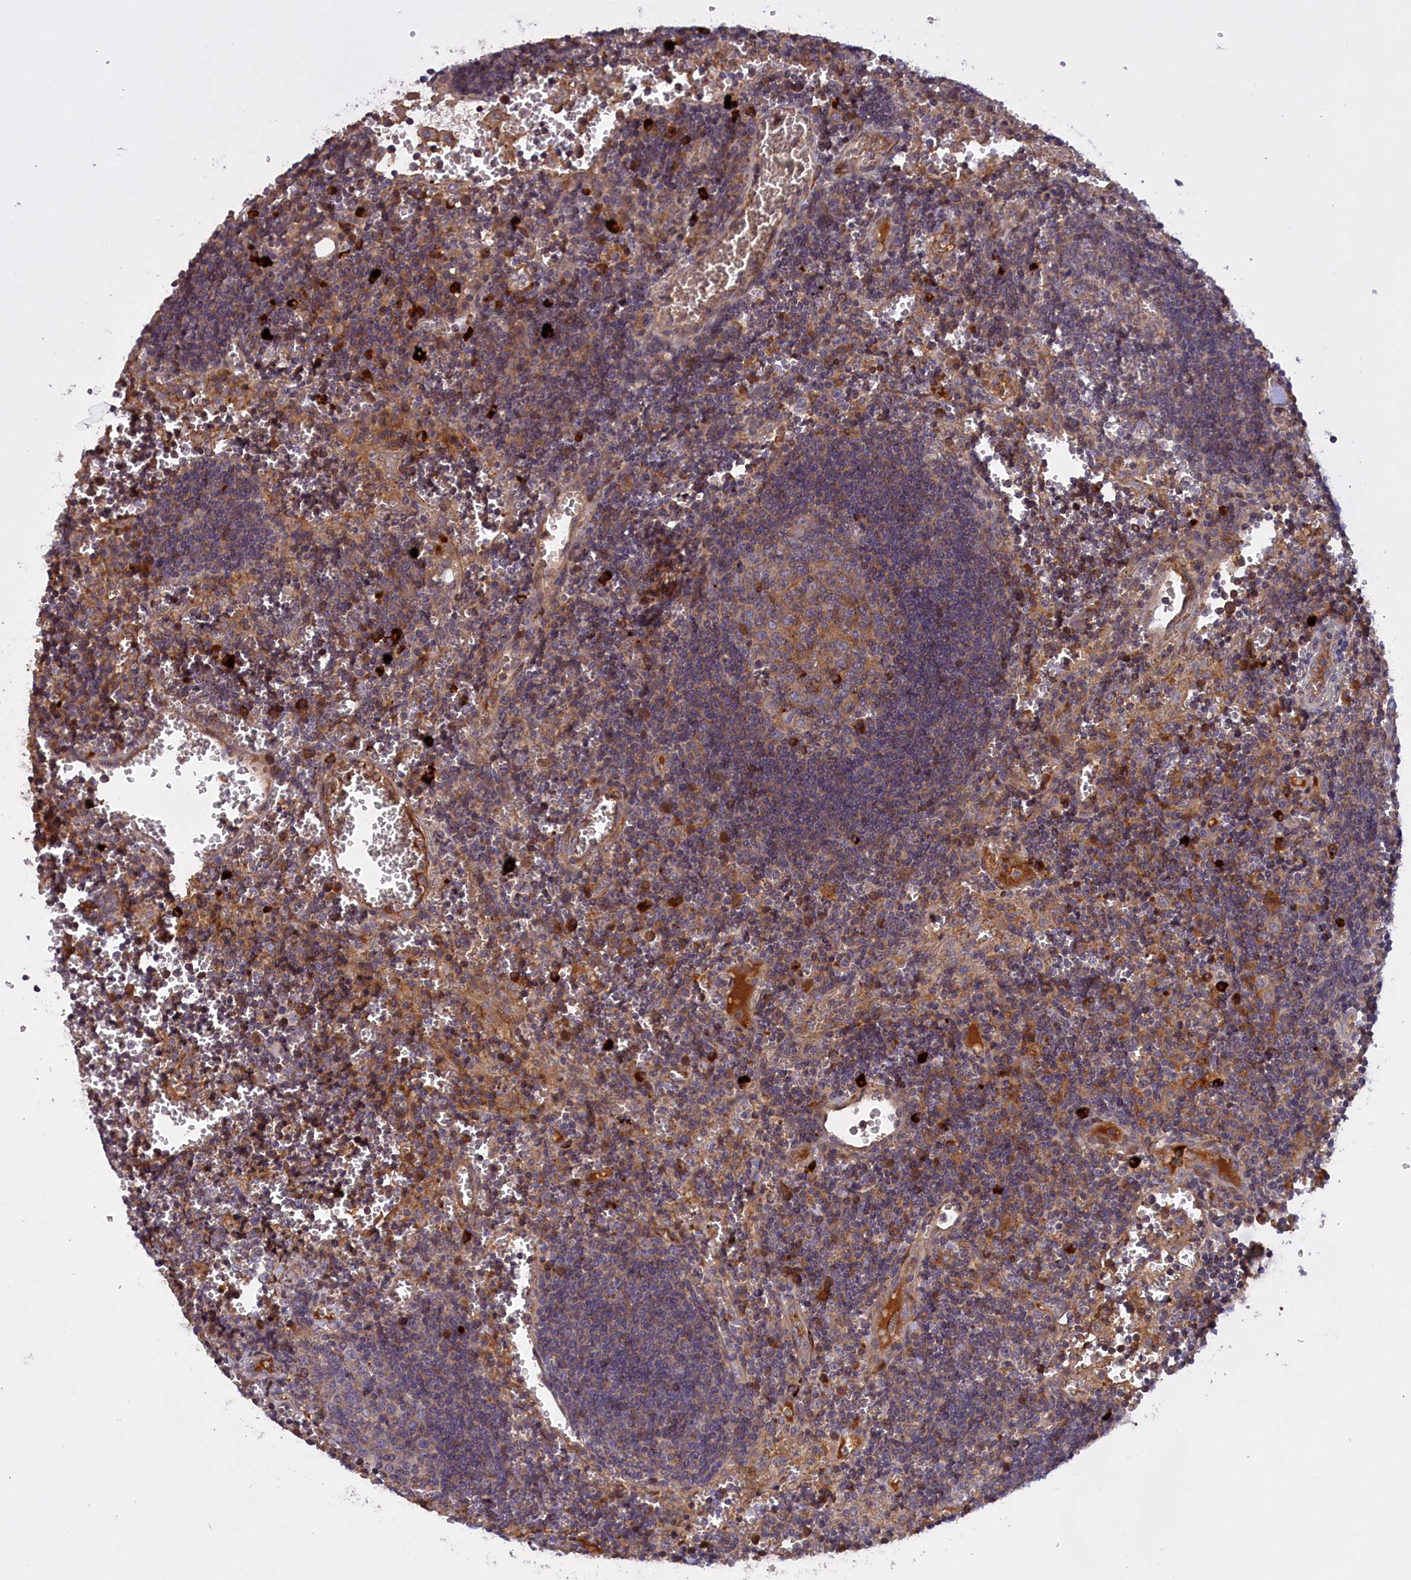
{"staining": {"intensity": "strong", "quantity": "<25%", "location": "cytoplasmic/membranous"}, "tissue": "lymph node", "cell_type": "Germinal center cells", "image_type": "normal", "snomed": [{"axis": "morphology", "description": "Normal tissue, NOS"}, {"axis": "topography", "description": "Lymph node"}], "caption": "Strong cytoplasmic/membranous protein positivity is identified in approximately <25% of germinal center cells in lymph node.", "gene": "RRAD", "patient": {"sex": "female", "age": 73}}